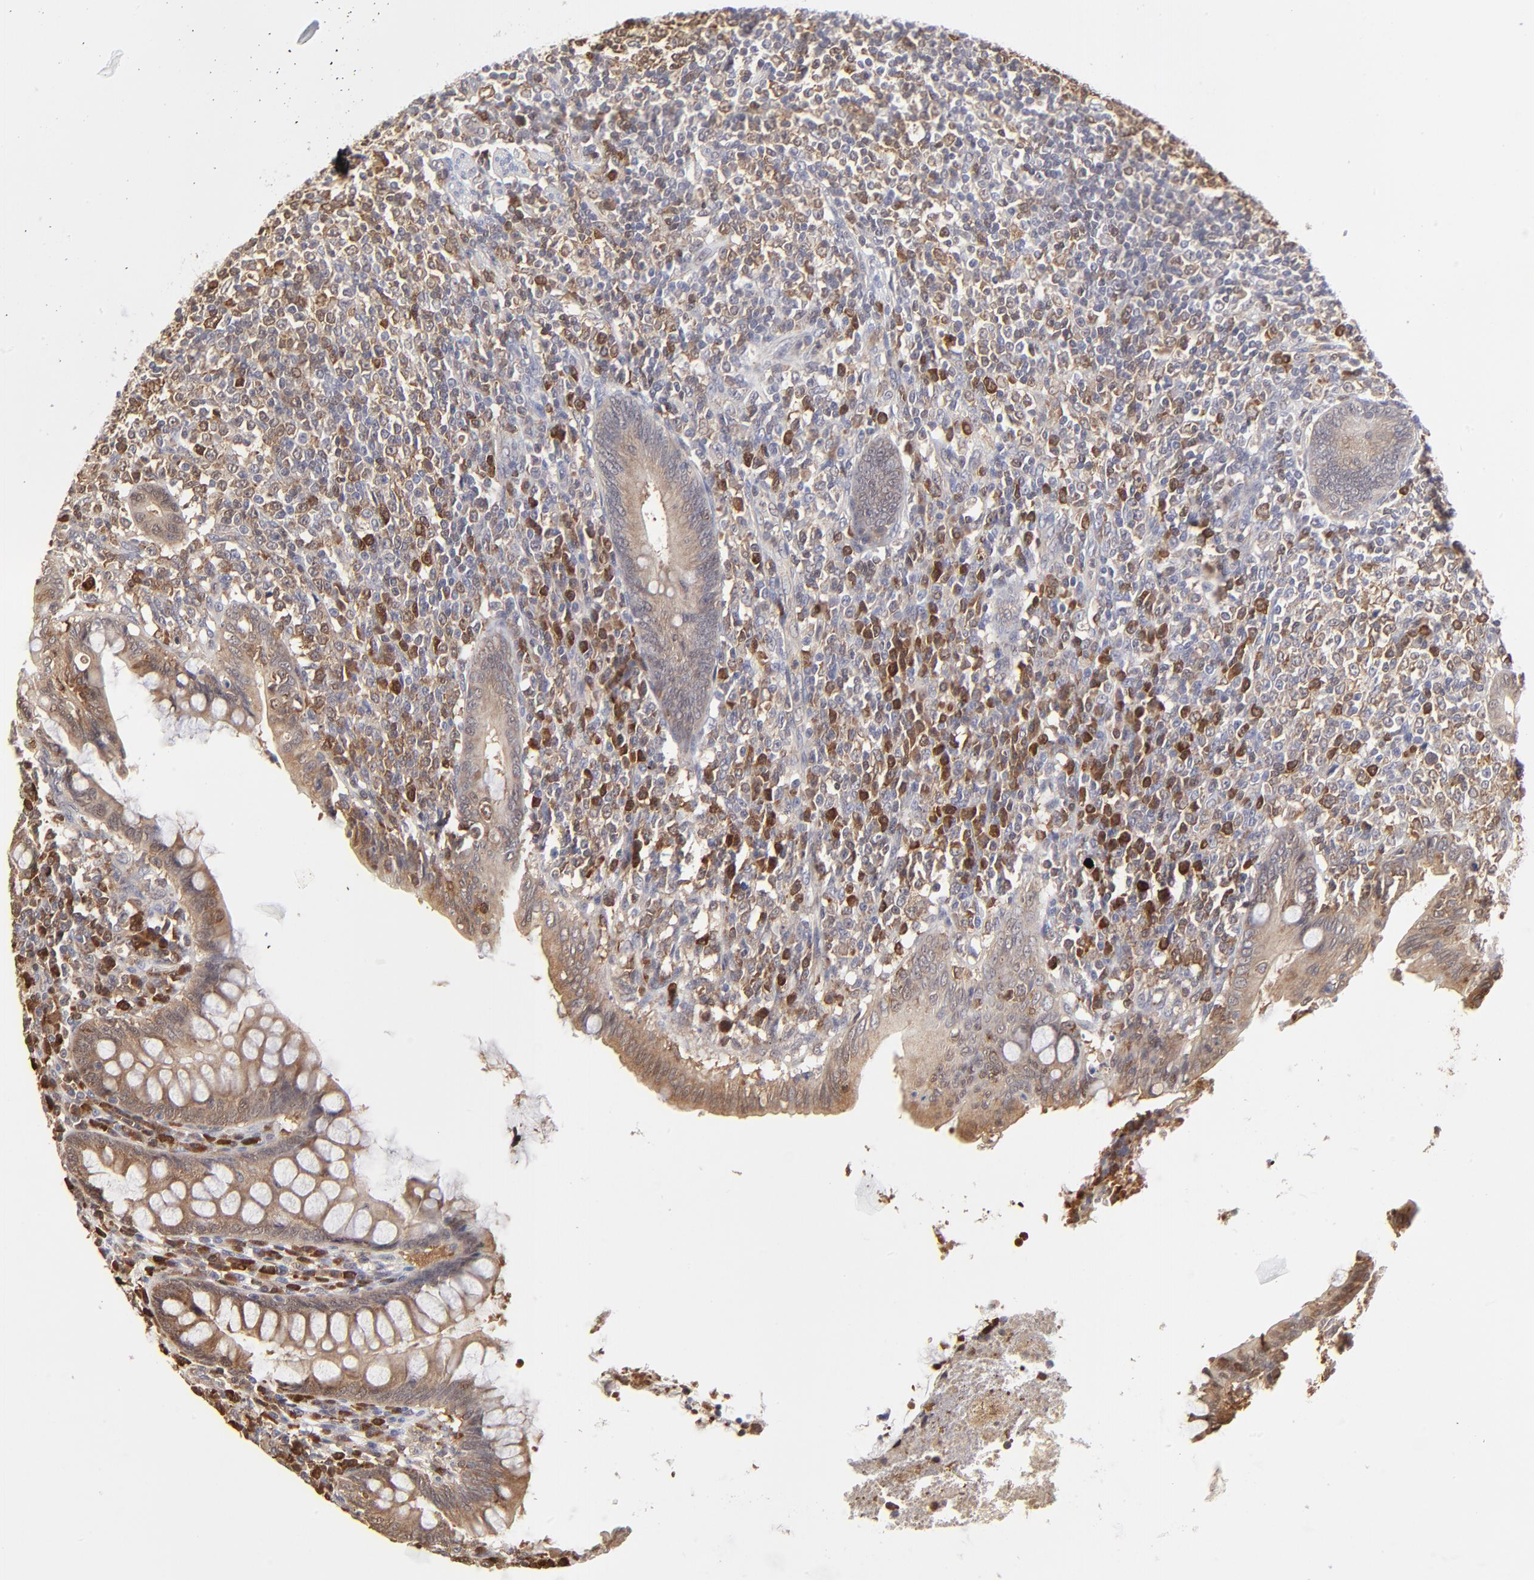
{"staining": {"intensity": "weak", "quantity": ">75%", "location": "cytoplasmic/membranous"}, "tissue": "appendix", "cell_type": "Glandular cells", "image_type": "normal", "snomed": [{"axis": "morphology", "description": "Normal tissue, NOS"}, {"axis": "topography", "description": "Appendix"}], "caption": "Appendix stained with DAB IHC shows low levels of weak cytoplasmic/membranous positivity in about >75% of glandular cells.", "gene": "CASP3", "patient": {"sex": "female", "age": 66}}